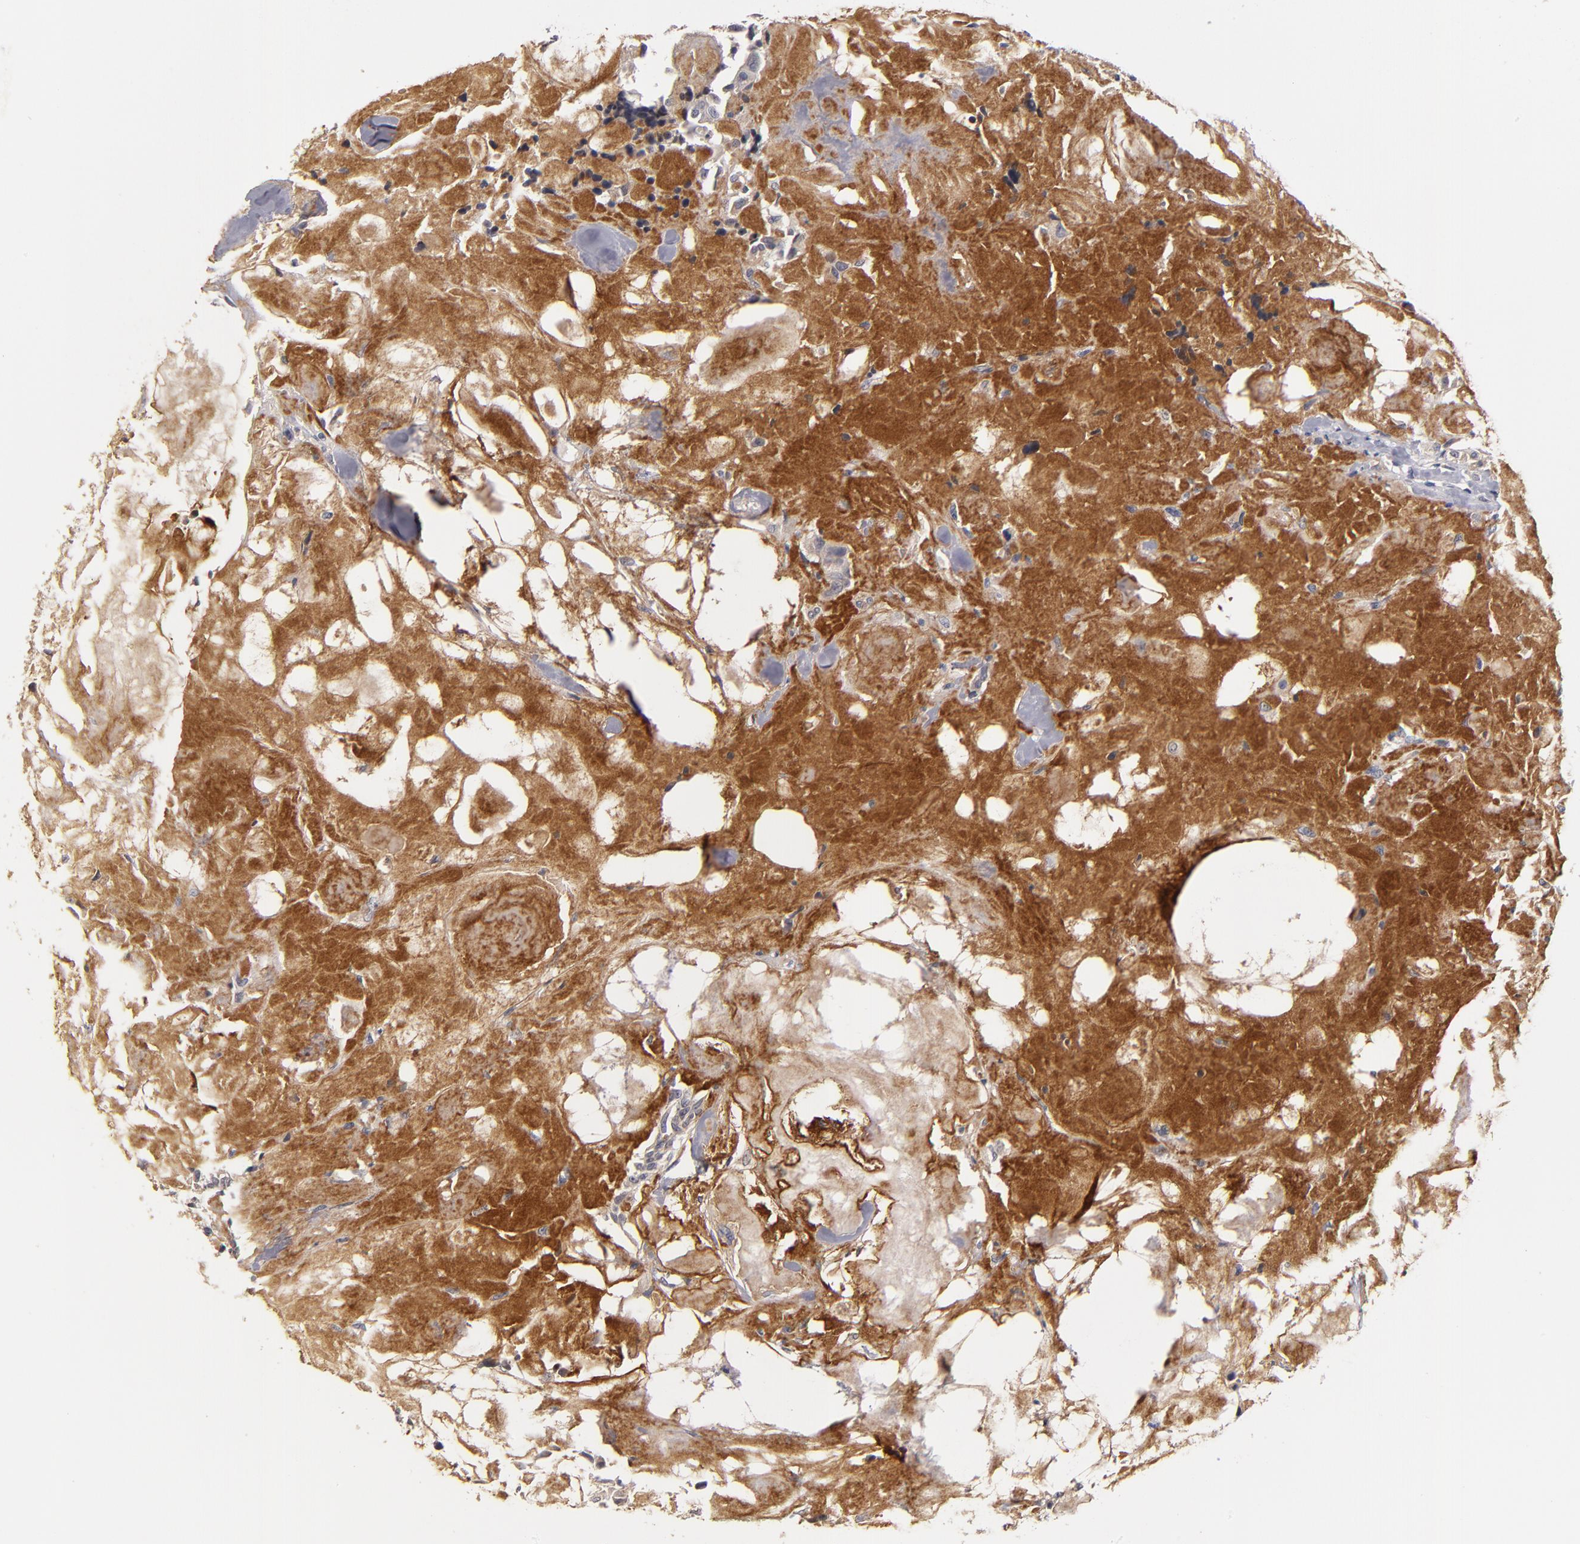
{"staining": {"intensity": "negative", "quantity": "none", "location": "none"}, "tissue": "thyroid cancer", "cell_type": "Tumor cells", "image_type": "cancer", "snomed": [{"axis": "morphology", "description": "Carcinoma, NOS"}, {"axis": "morphology", "description": "Carcinoid, malignant, NOS"}, {"axis": "topography", "description": "Thyroid gland"}], "caption": "Tumor cells show no significant staining in thyroid carcinoid (malignant). Nuclei are stained in blue.", "gene": "EXD2", "patient": {"sex": "male", "age": 33}}